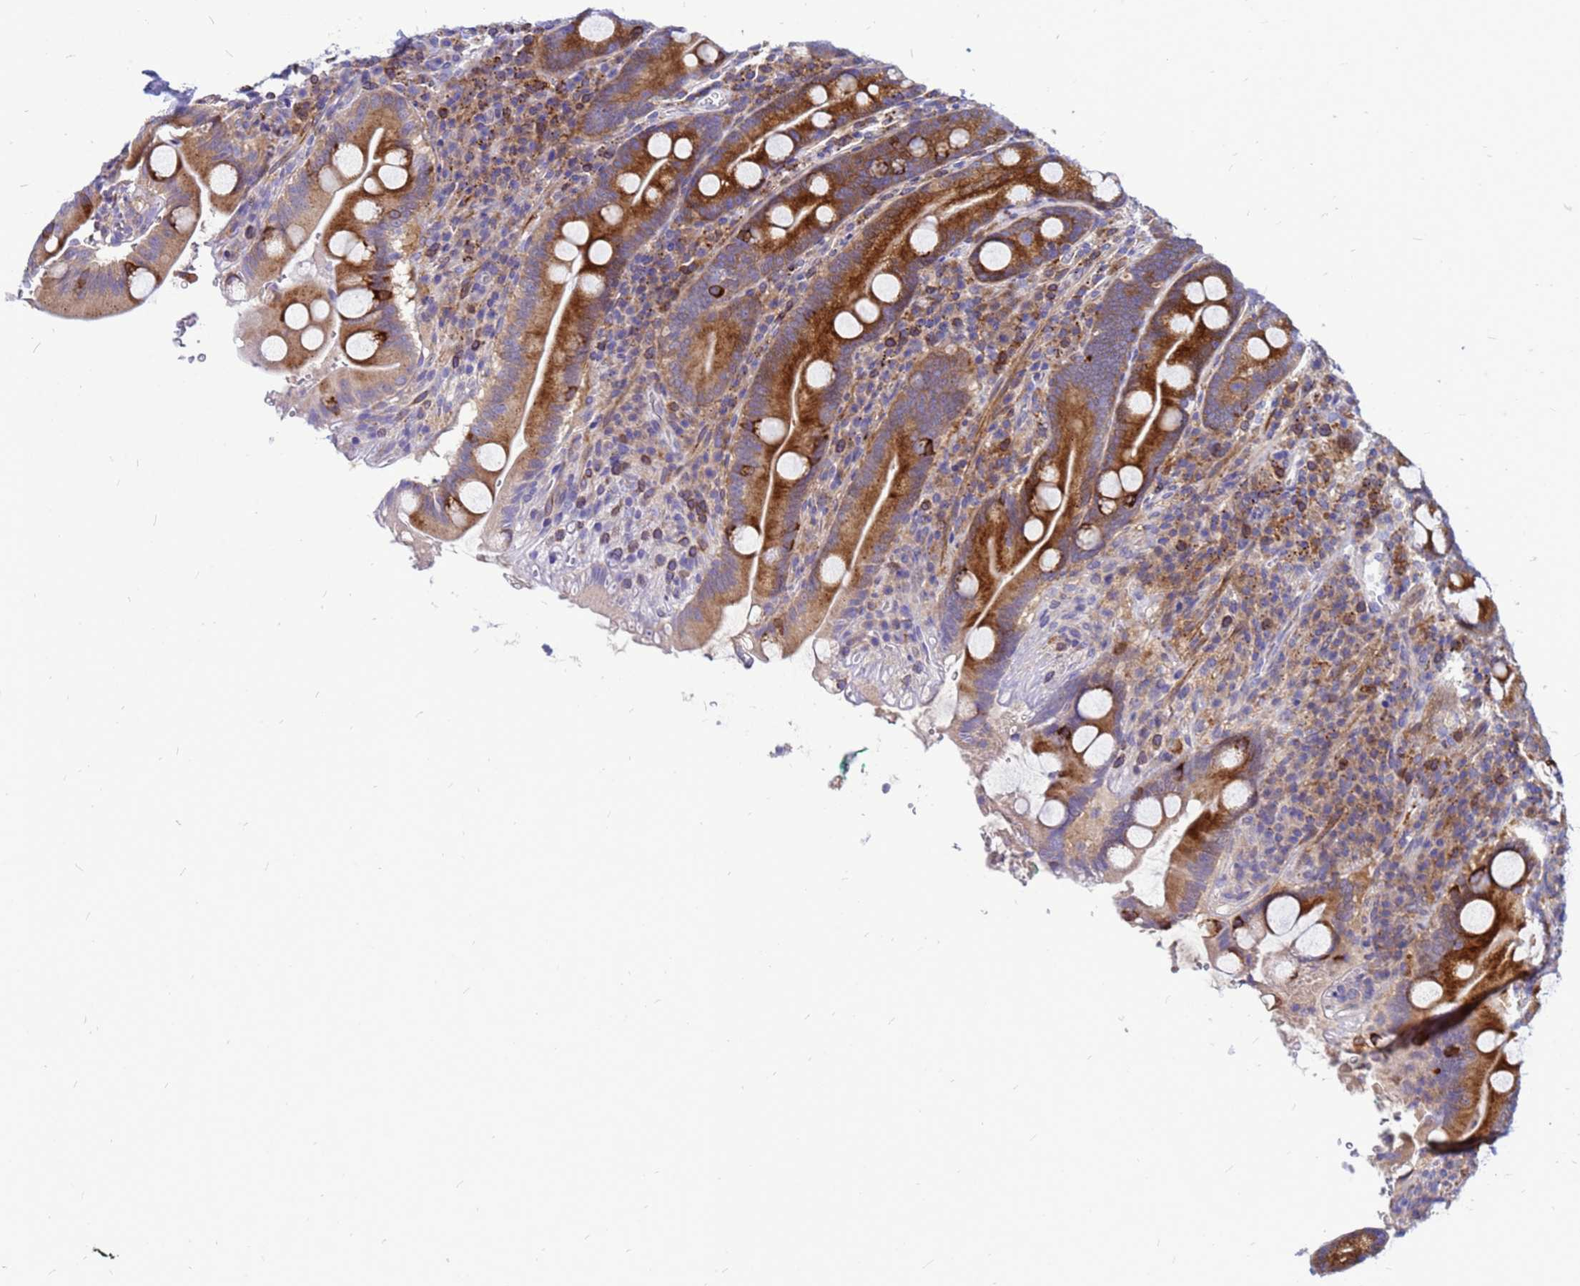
{"staining": {"intensity": "strong", "quantity": ">75%", "location": "cytoplasmic/membranous"}, "tissue": "duodenum", "cell_type": "Glandular cells", "image_type": "normal", "snomed": [{"axis": "morphology", "description": "Normal tissue, NOS"}, {"axis": "topography", "description": "Duodenum"}], "caption": "Immunohistochemistry (IHC) staining of normal duodenum, which displays high levels of strong cytoplasmic/membranous positivity in approximately >75% of glandular cells indicating strong cytoplasmic/membranous protein positivity. The staining was performed using DAB (brown) for protein detection and nuclei were counterstained in hematoxylin (blue).", "gene": "FHIP1A", "patient": {"sex": "male", "age": 35}}